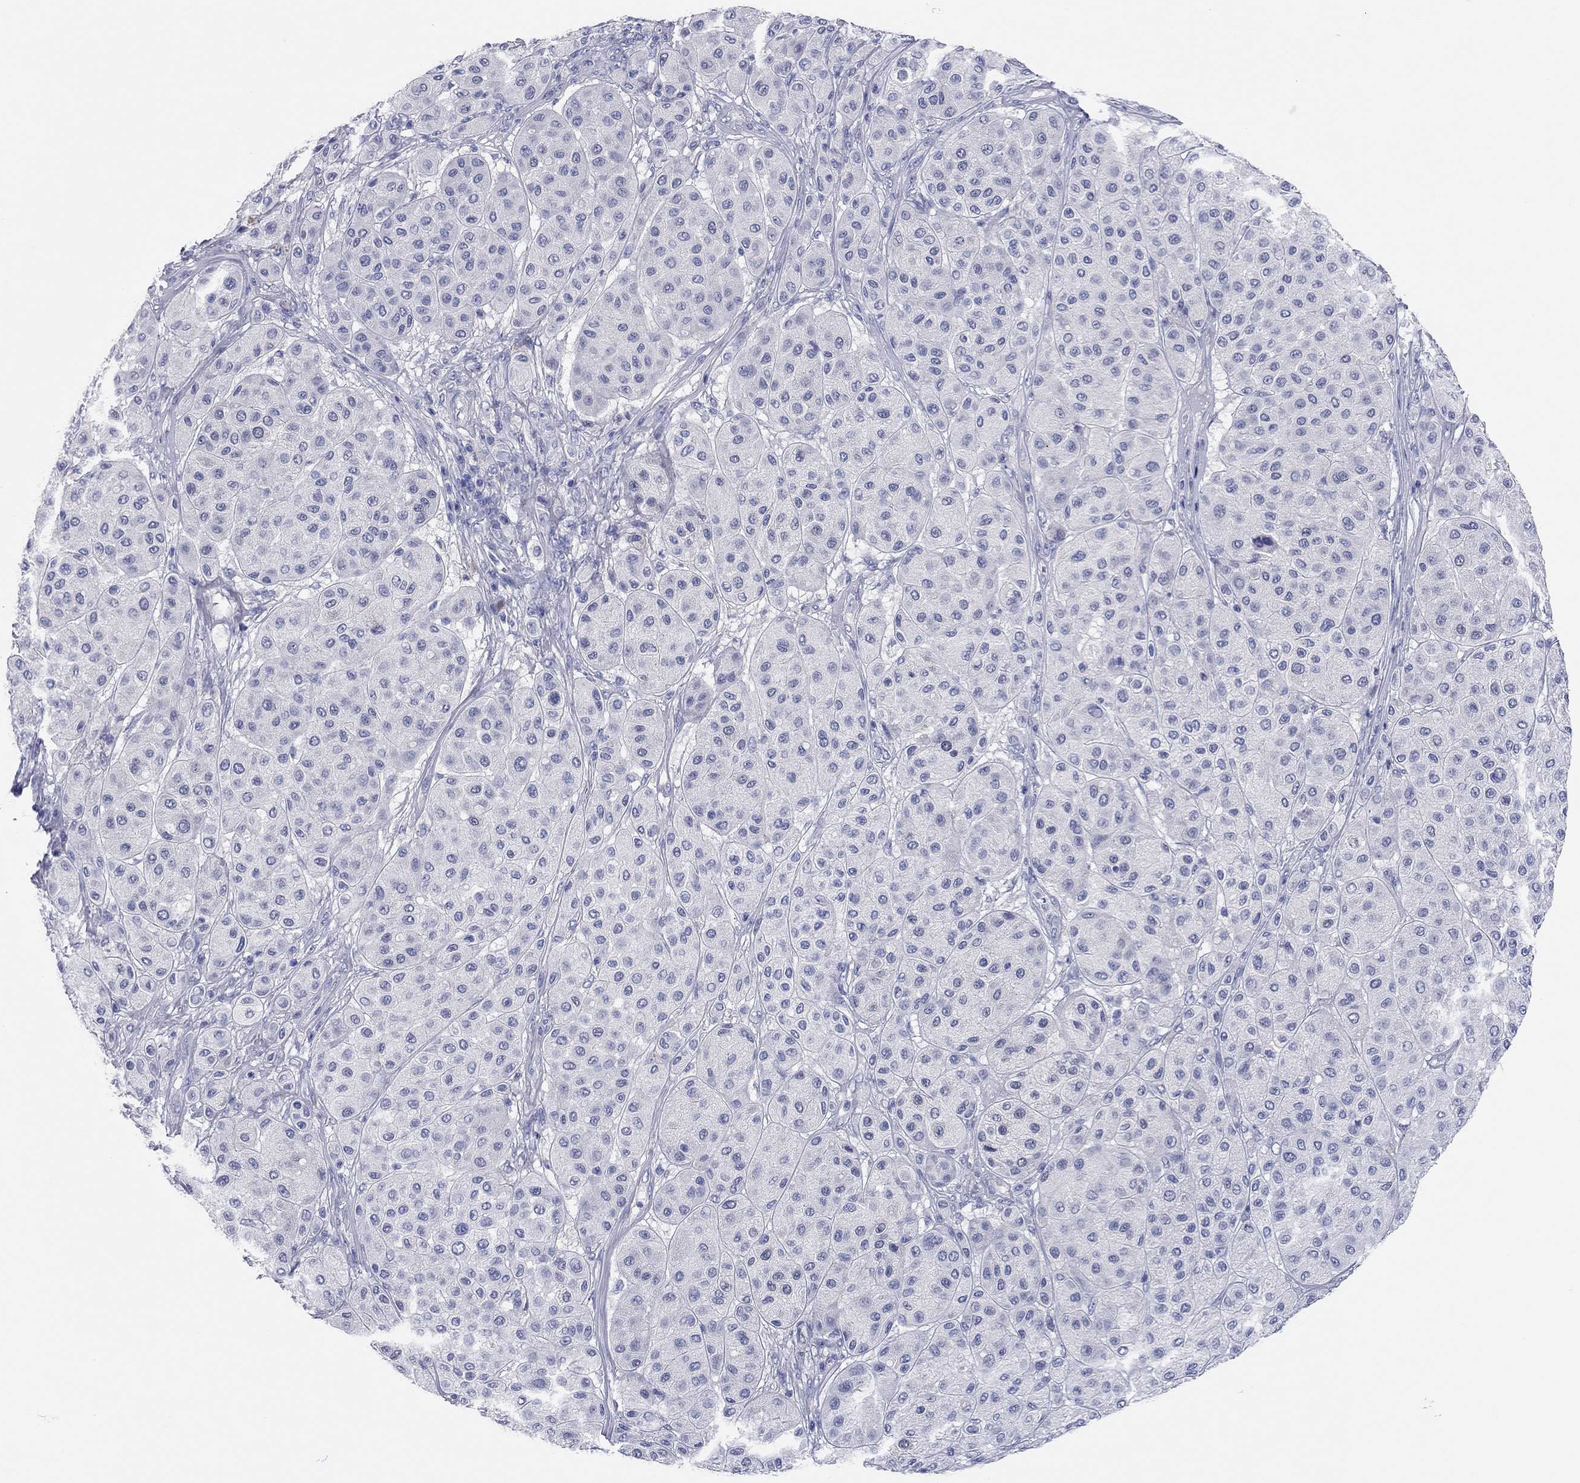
{"staining": {"intensity": "negative", "quantity": "none", "location": "none"}, "tissue": "melanoma", "cell_type": "Tumor cells", "image_type": "cancer", "snomed": [{"axis": "morphology", "description": "Malignant melanoma, Metastatic site"}, {"axis": "topography", "description": "Smooth muscle"}], "caption": "DAB immunohistochemical staining of melanoma exhibits no significant staining in tumor cells.", "gene": "TMEM221", "patient": {"sex": "male", "age": 41}}